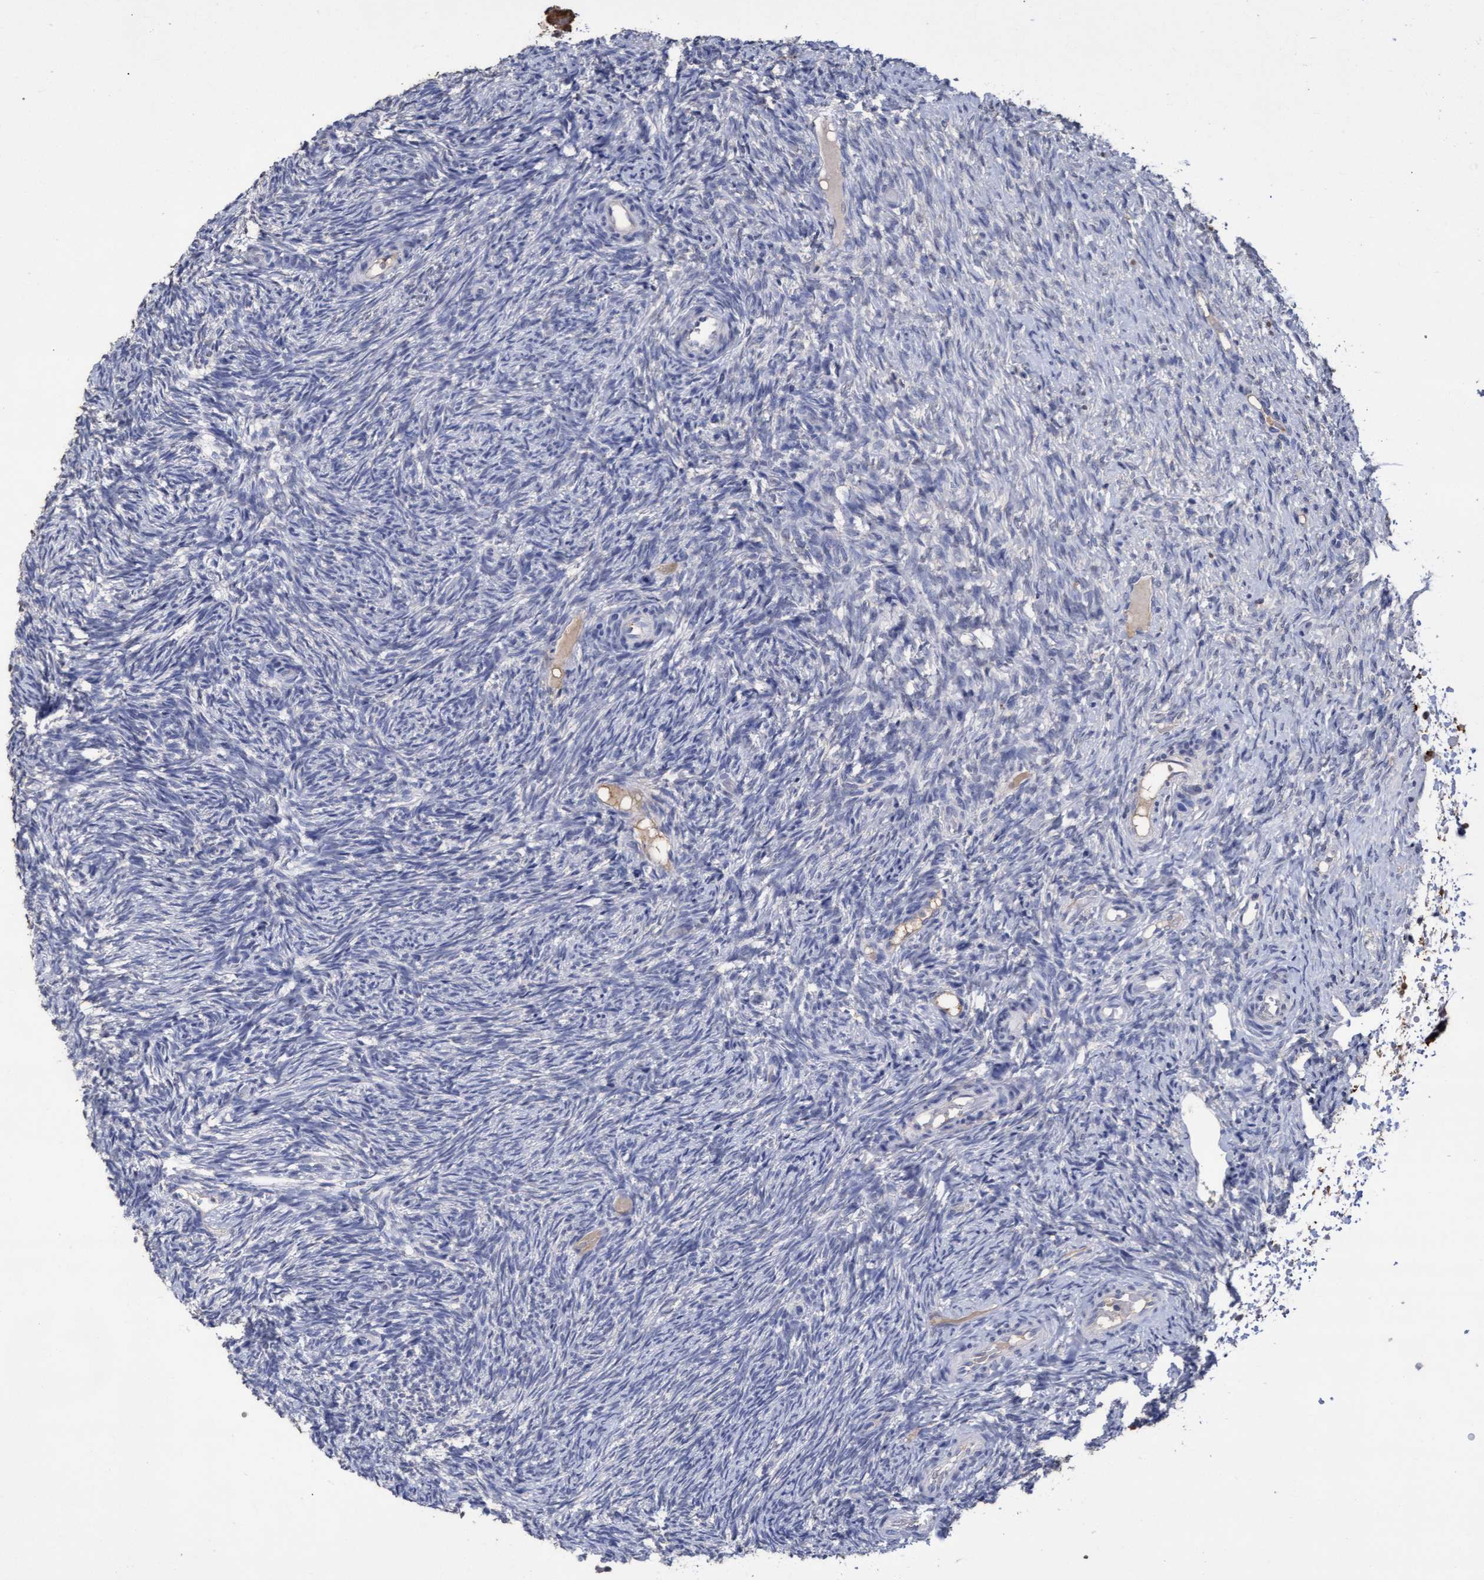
{"staining": {"intensity": "weak", "quantity": "<25%", "location": "cytoplasmic/membranous"}, "tissue": "ovary", "cell_type": "Follicle cells", "image_type": "normal", "snomed": [{"axis": "morphology", "description": "Normal tissue, NOS"}, {"axis": "topography", "description": "Ovary"}], "caption": "Image shows no significant protein staining in follicle cells of benign ovary. (IHC, brightfield microscopy, high magnification).", "gene": "GPR39", "patient": {"sex": "female", "age": 41}}